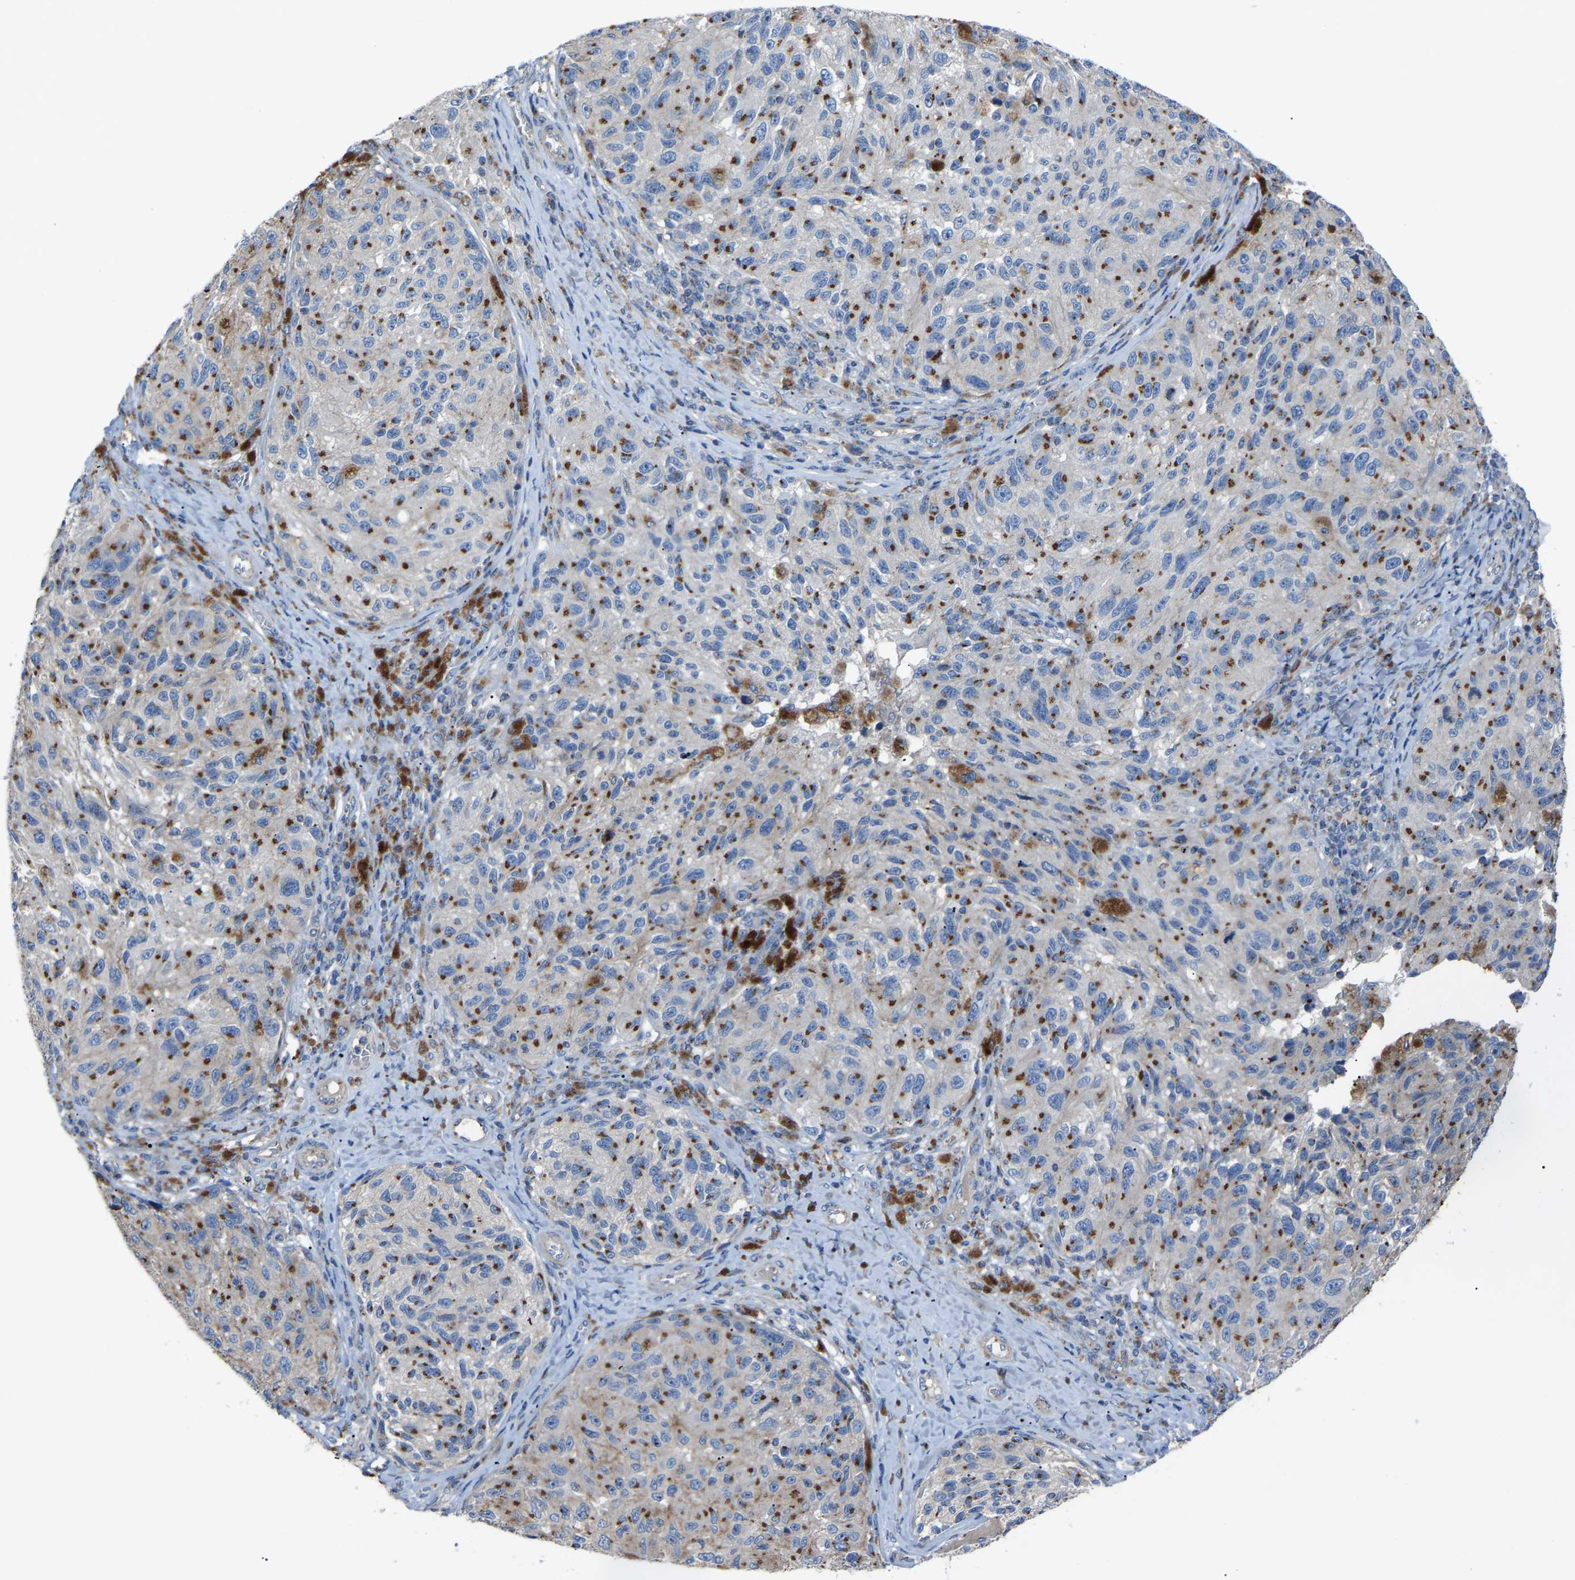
{"staining": {"intensity": "moderate", "quantity": ">75%", "location": "cytoplasmic/membranous"}, "tissue": "melanoma", "cell_type": "Tumor cells", "image_type": "cancer", "snomed": [{"axis": "morphology", "description": "Malignant melanoma, NOS"}, {"axis": "topography", "description": "Skin"}], "caption": "Human malignant melanoma stained for a protein (brown) displays moderate cytoplasmic/membranous positive expression in about >75% of tumor cells.", "gene": "CANT1", "patient": {"sex": "female", "age": 73}}